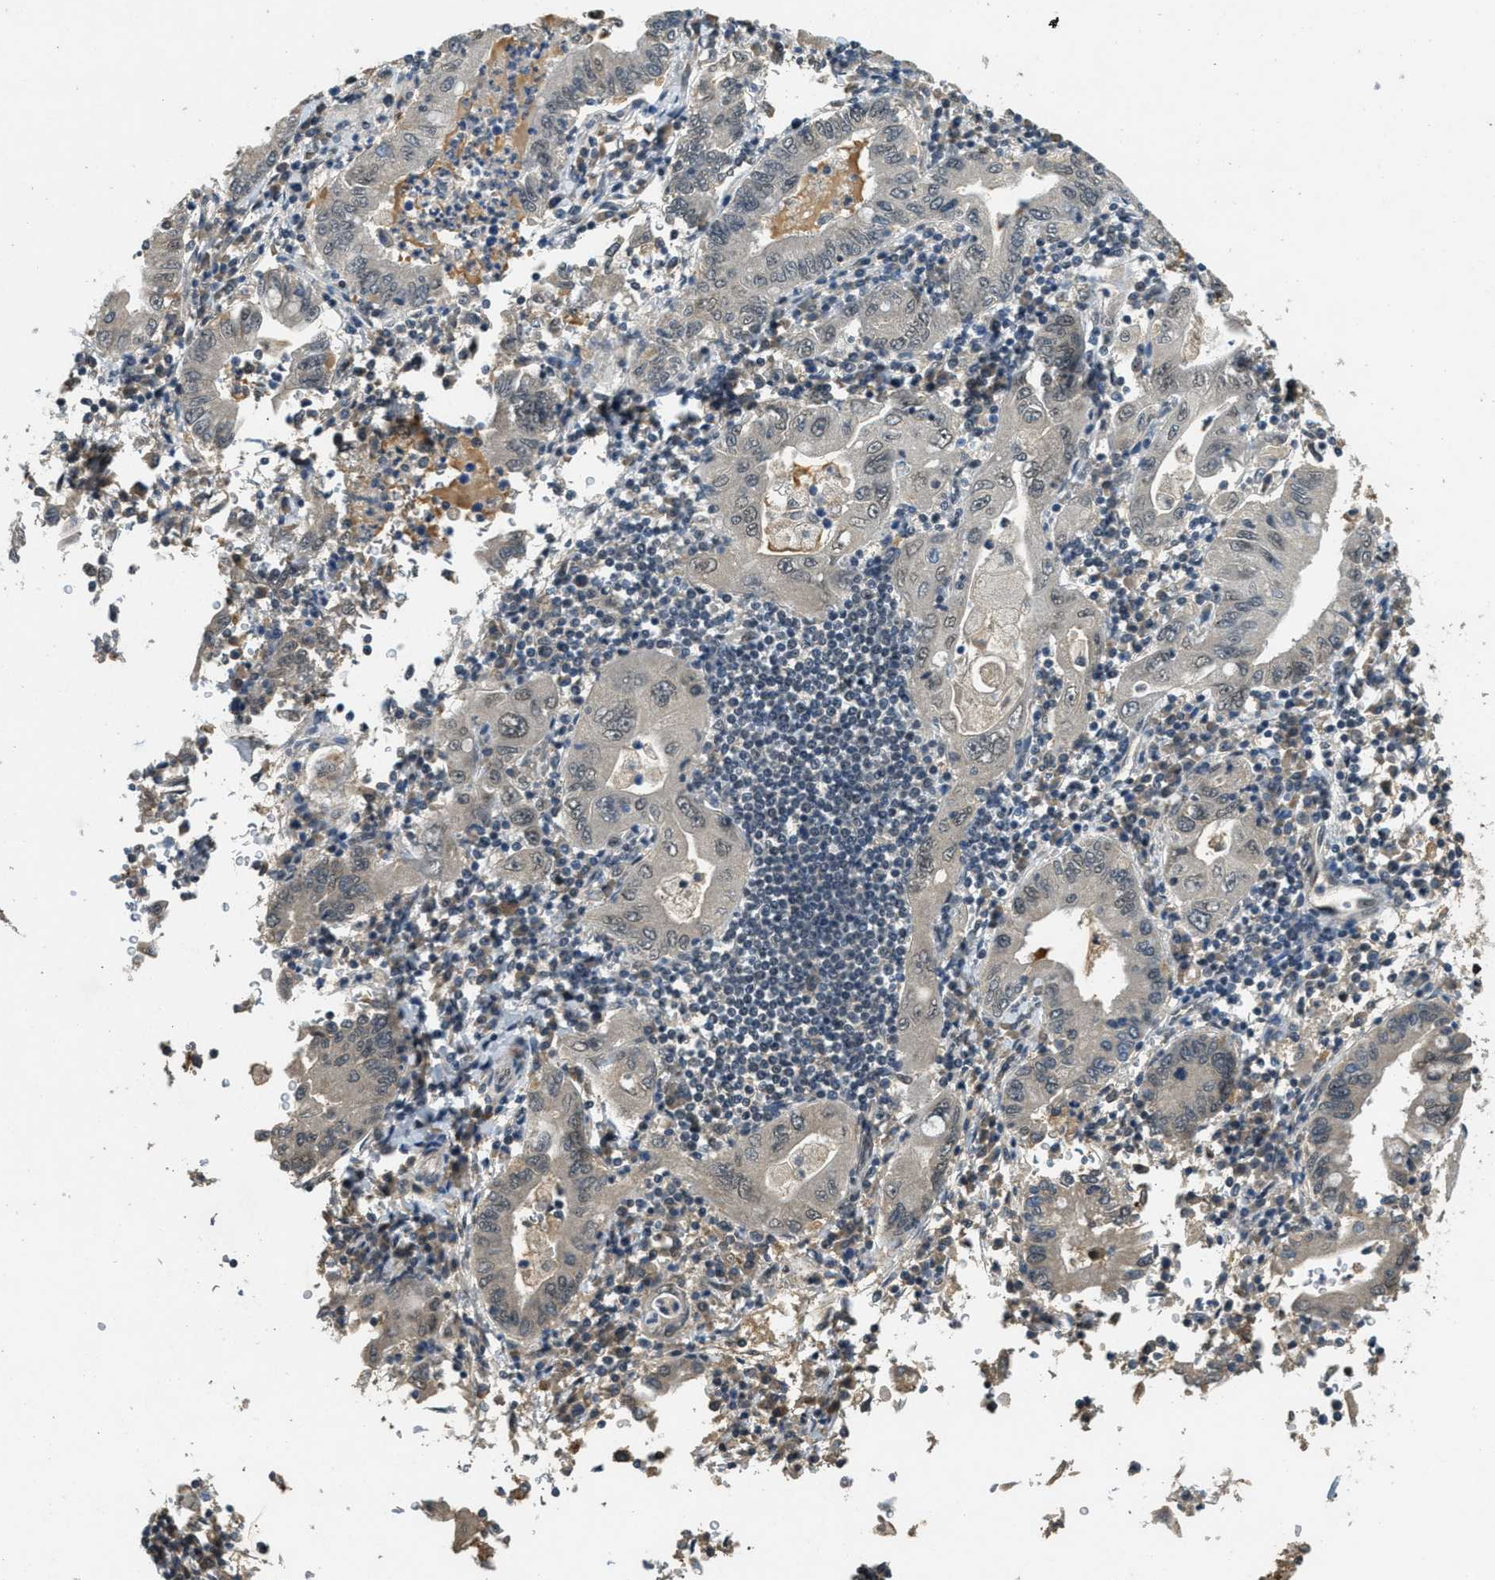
{"staining": {"intensity": "negative", "quantity": "none", "location": "none"}, "tissue": "stomach cancer", "cell_type": "Tumor cells", "image_type": "cancer", "snomed": [{"axis": "morphology", "description": "Normal tissue, NOS"}, {"axis": "morphology", "description": "Adenocarcinoma, NOS"}, {"axis": "topography", "description": "Esophagus"}, {"axis": "topography", "description": "Stomach, upper"}, {"axis": "topography", "description": "Peripheral nerve tissue"}], "caption": "The immunohistochemistry (IHC) histopathology image has no significant staining in tumor cells of stomach adenocarcinoma tissue.", "gene": "ZNF148", "patient": {"sex": "male", "age": 62}}